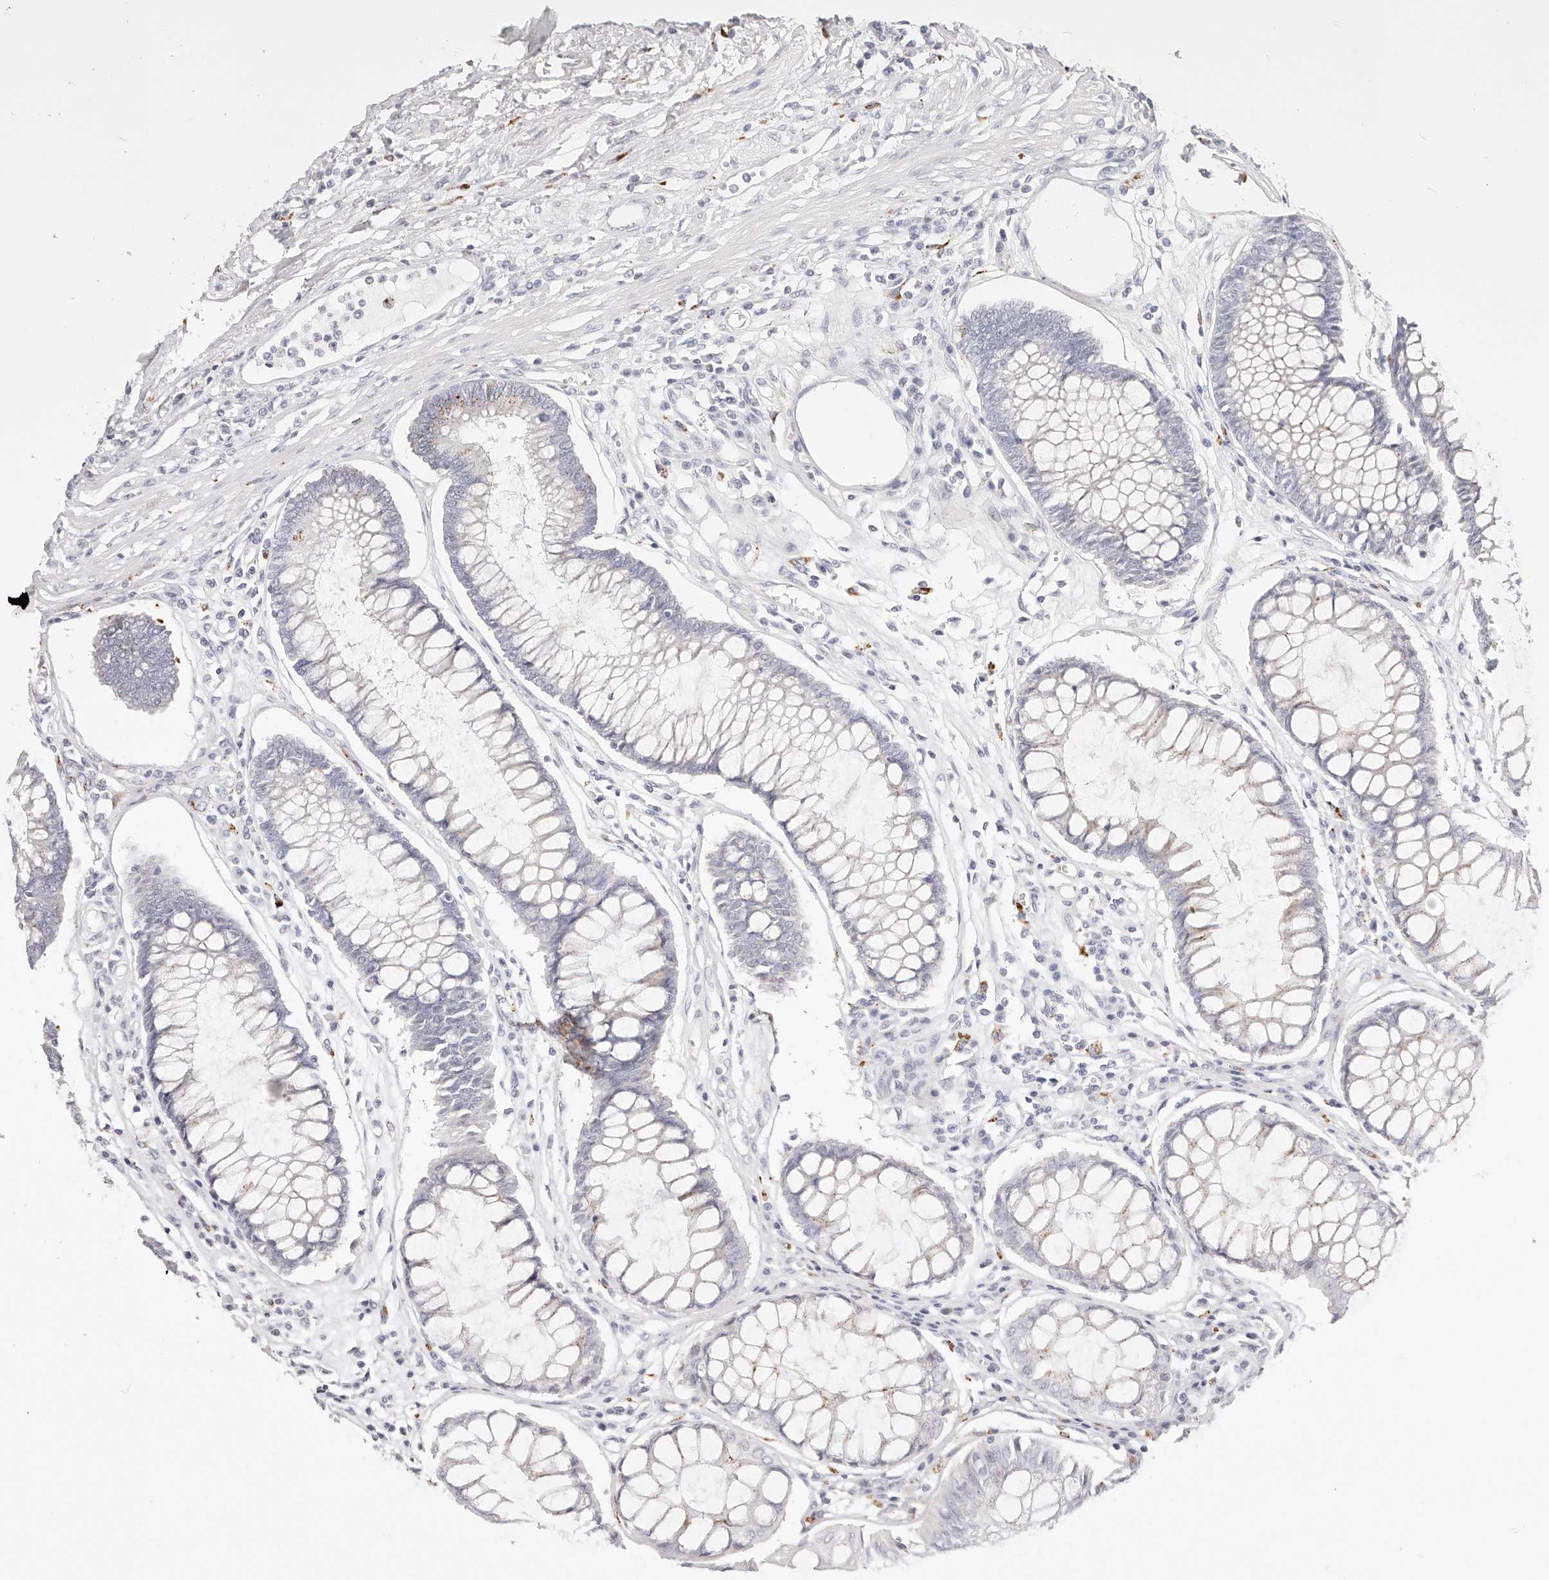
{"staining": {"intensity": "moderate", "quantity": "<25%", "location": "cytoplasmic/membranous"}, "tissue": "colorectal cancer", "cell_type": "Tumor cells", "image_type": "cancer", "snomed": [{"axis": "morphology", "description": "Adenocarcinoma, NOS"}, {"axis": "topography", "description": "Rectum"}], "caption": "Colorectal cancer tissue demonstrates moderate cytoplasmic/membranous staining in approximately <25% of tumor cells", "gene": "STKLD1", "patient": {"sex": "male", "age": 84}}